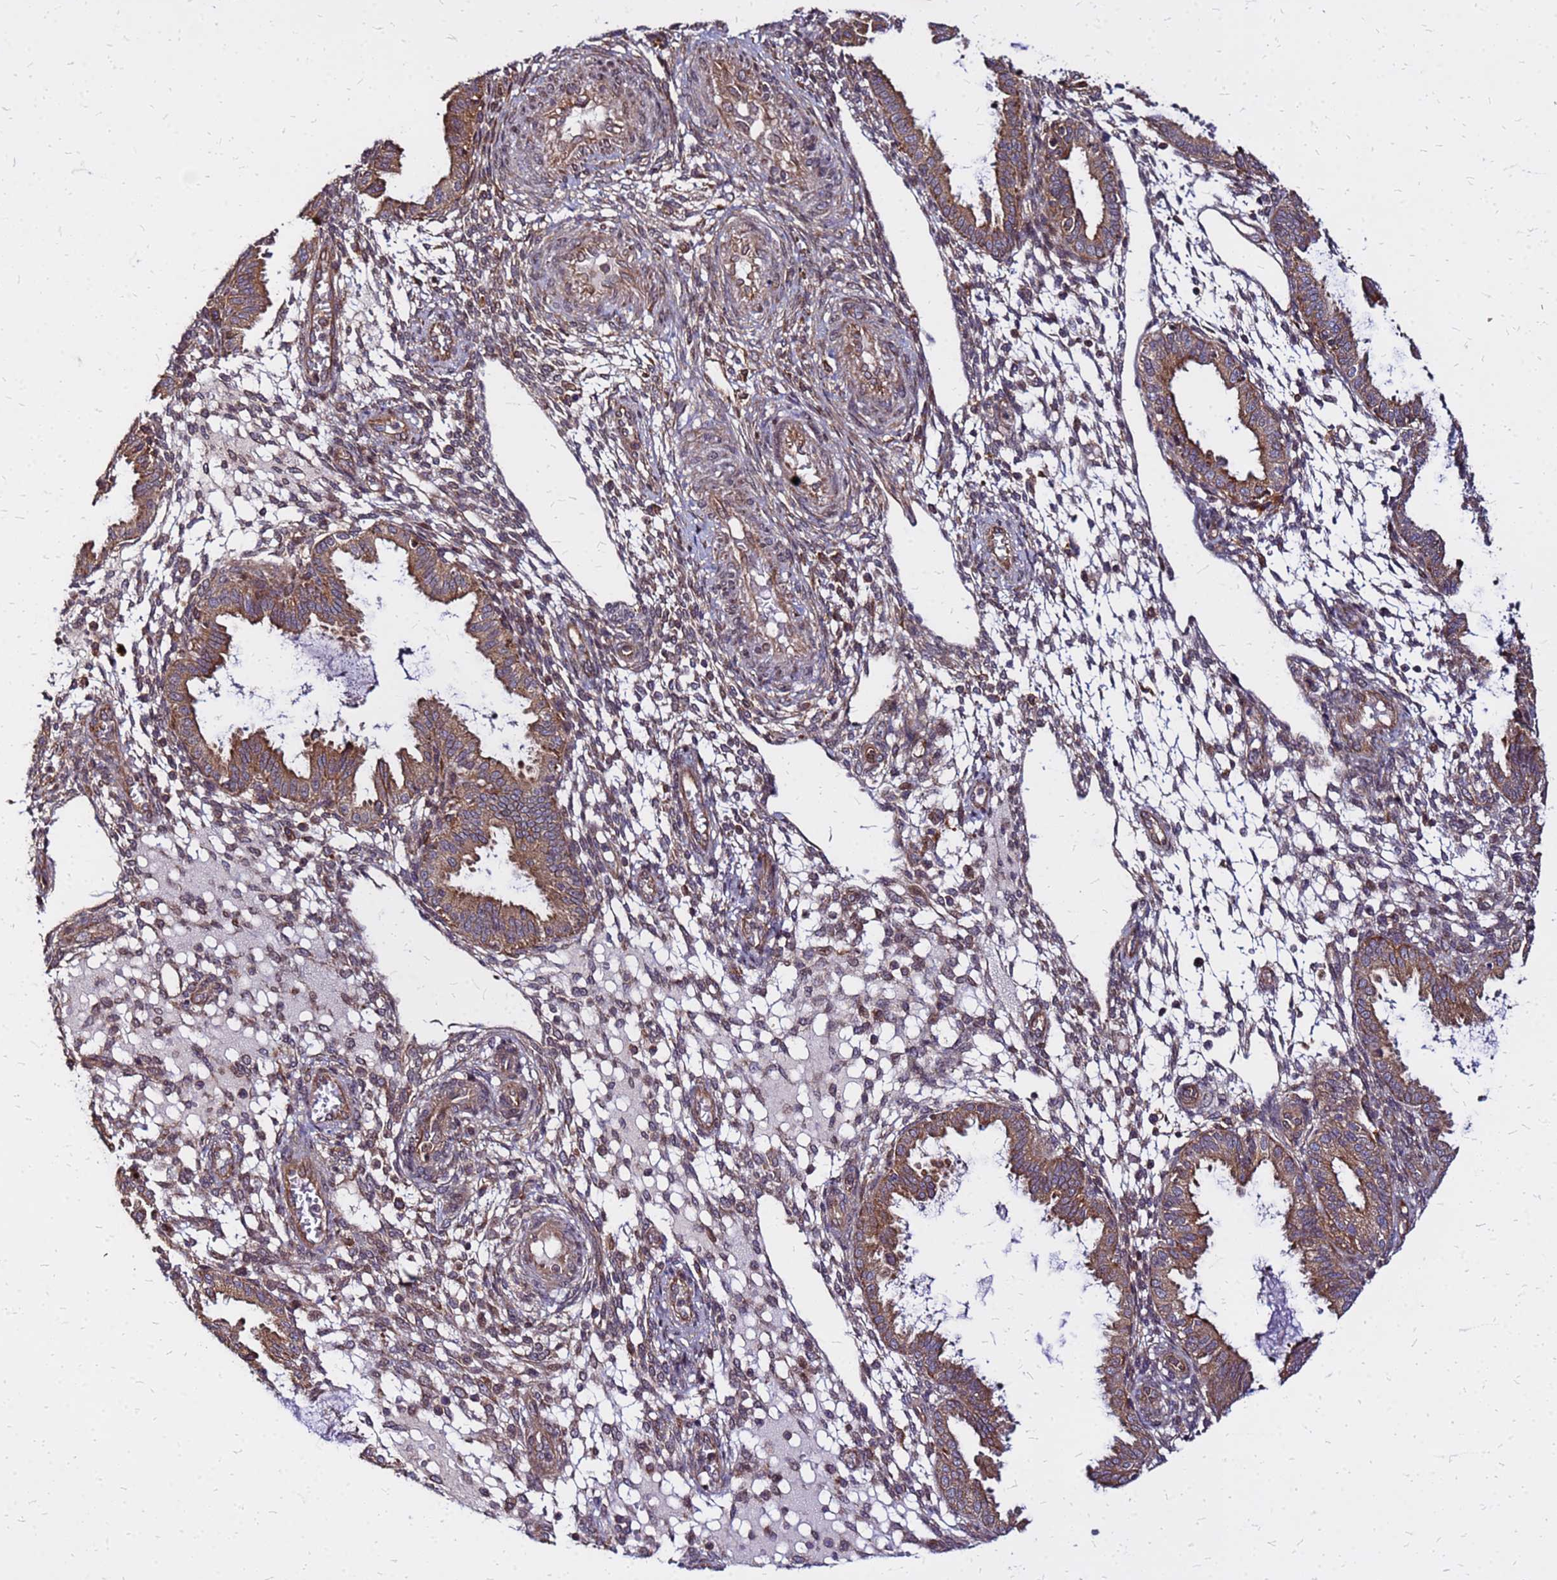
{"staining": {"intensity": "weak", "quantity": "25%-75%", "location": "cytoplasmic/membranous"}, "tissue": "endometrium", "cell_type": "Cells in endometrial stroma", "image_type": "normal", "snomed": [{"axis": "morphology", "description": "Normal tissue, NOS"}, {"axis": "topography", "description": "Endometrium"}], "caption": "Weak cytoplasmic/membranous protein positivity is identified in approximately 25%-75% of cells in endometrial stroma in endometrium. (DAB (3,3'-diaminobenzidine) IHC with brightfield microscopy, high magnification).", "gene": "CYBC1", "patient": {"sex": "female", "age": 33}}